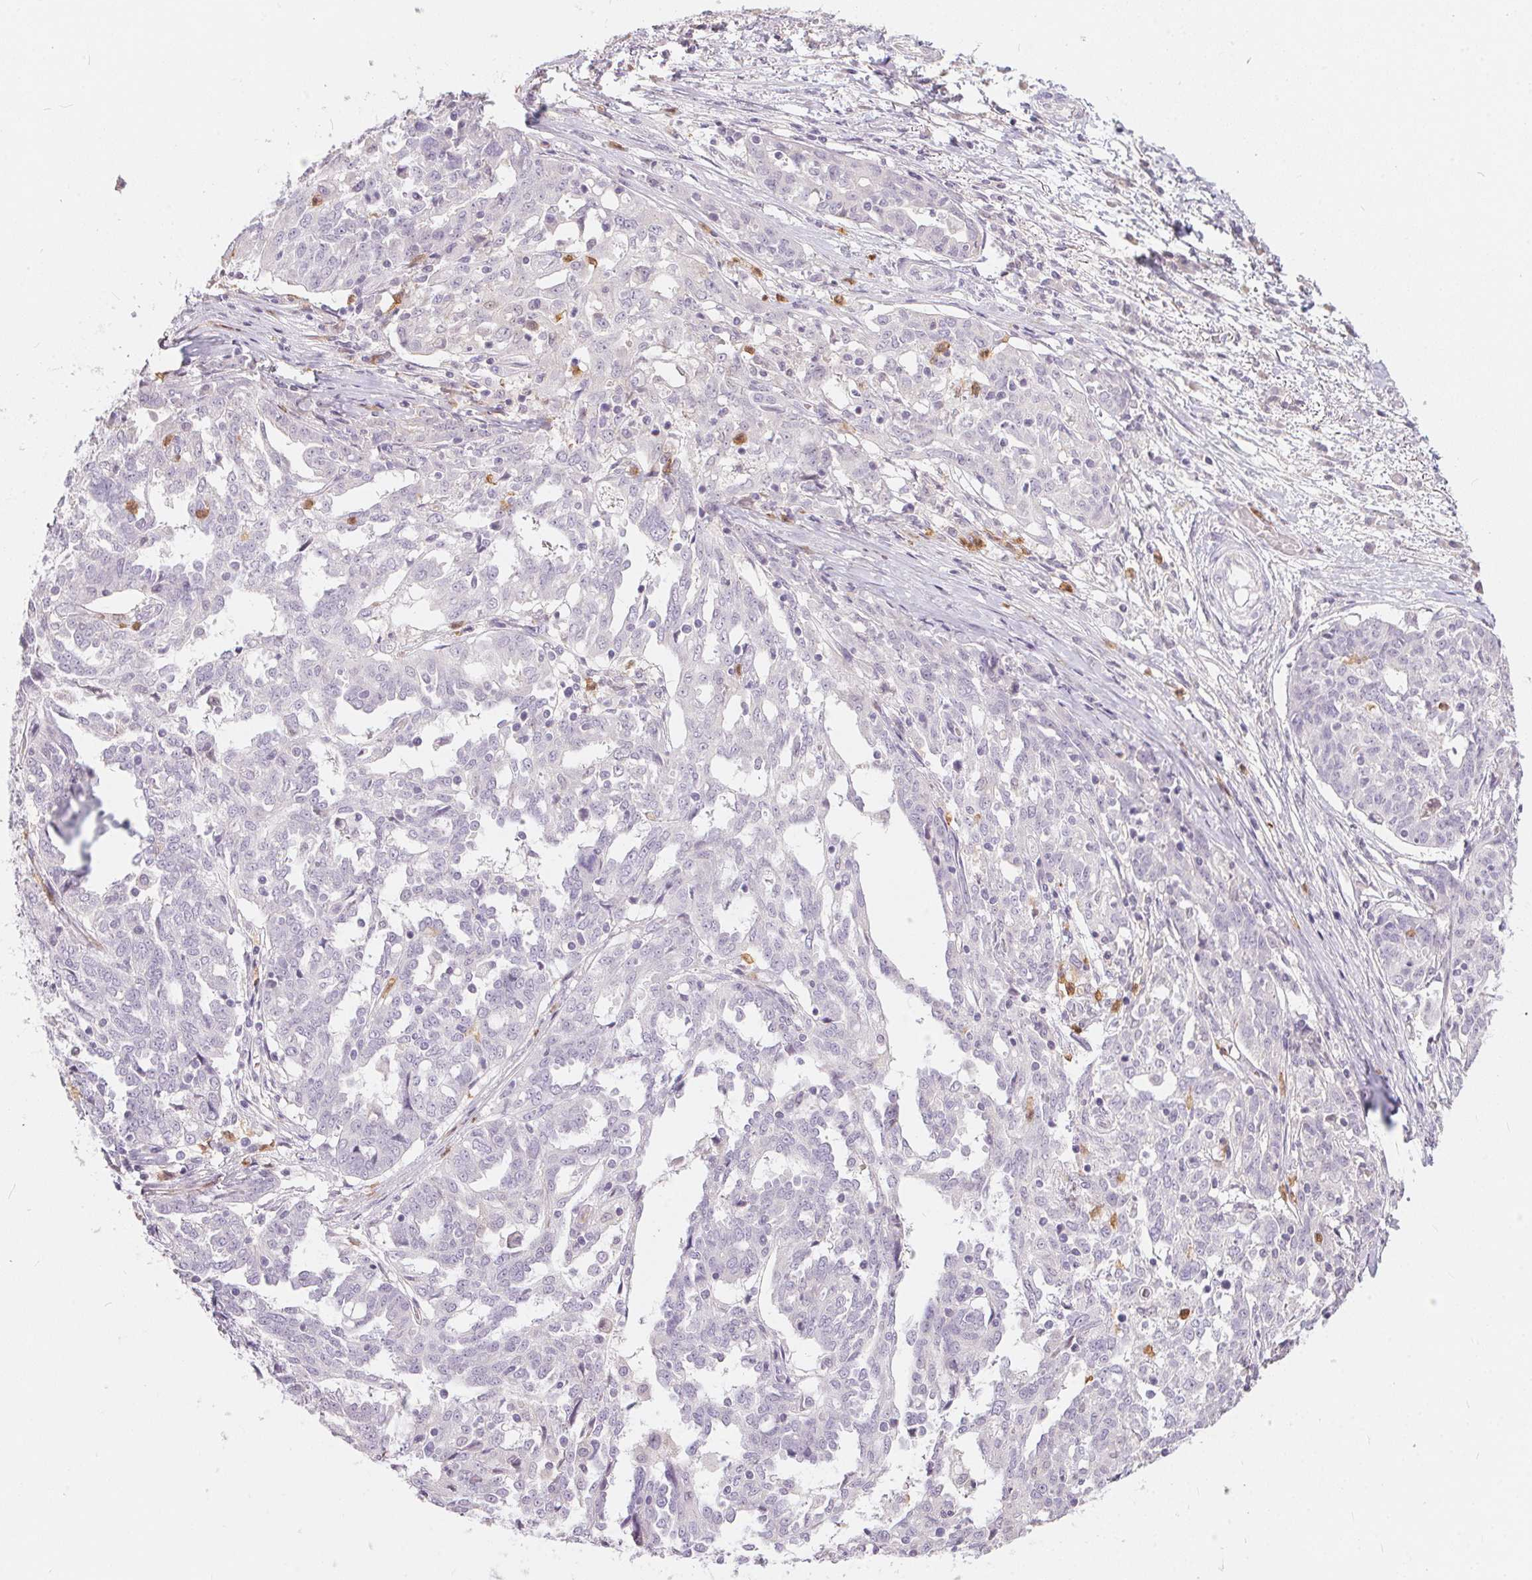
{"staining": {"intensity": "negative", "quantity": "none", "location": "none"}, "tissue": "ovarian cancer", "cell_type": "Tumor cells", "image_type": "cancer", "snomed": [{"axis": "morphology", "description": "Cystadenocarcinoma, serous, NOS"}, {"axis": "topography", "description": "Ovary"}], "caption": "This is an immunohistochemistry (IHC) histopathology image of human ovarian cancer. There is no staining in tumor cells.", "gene": "SERPINB1", "patient": {"sex": "female", "age": 67}}